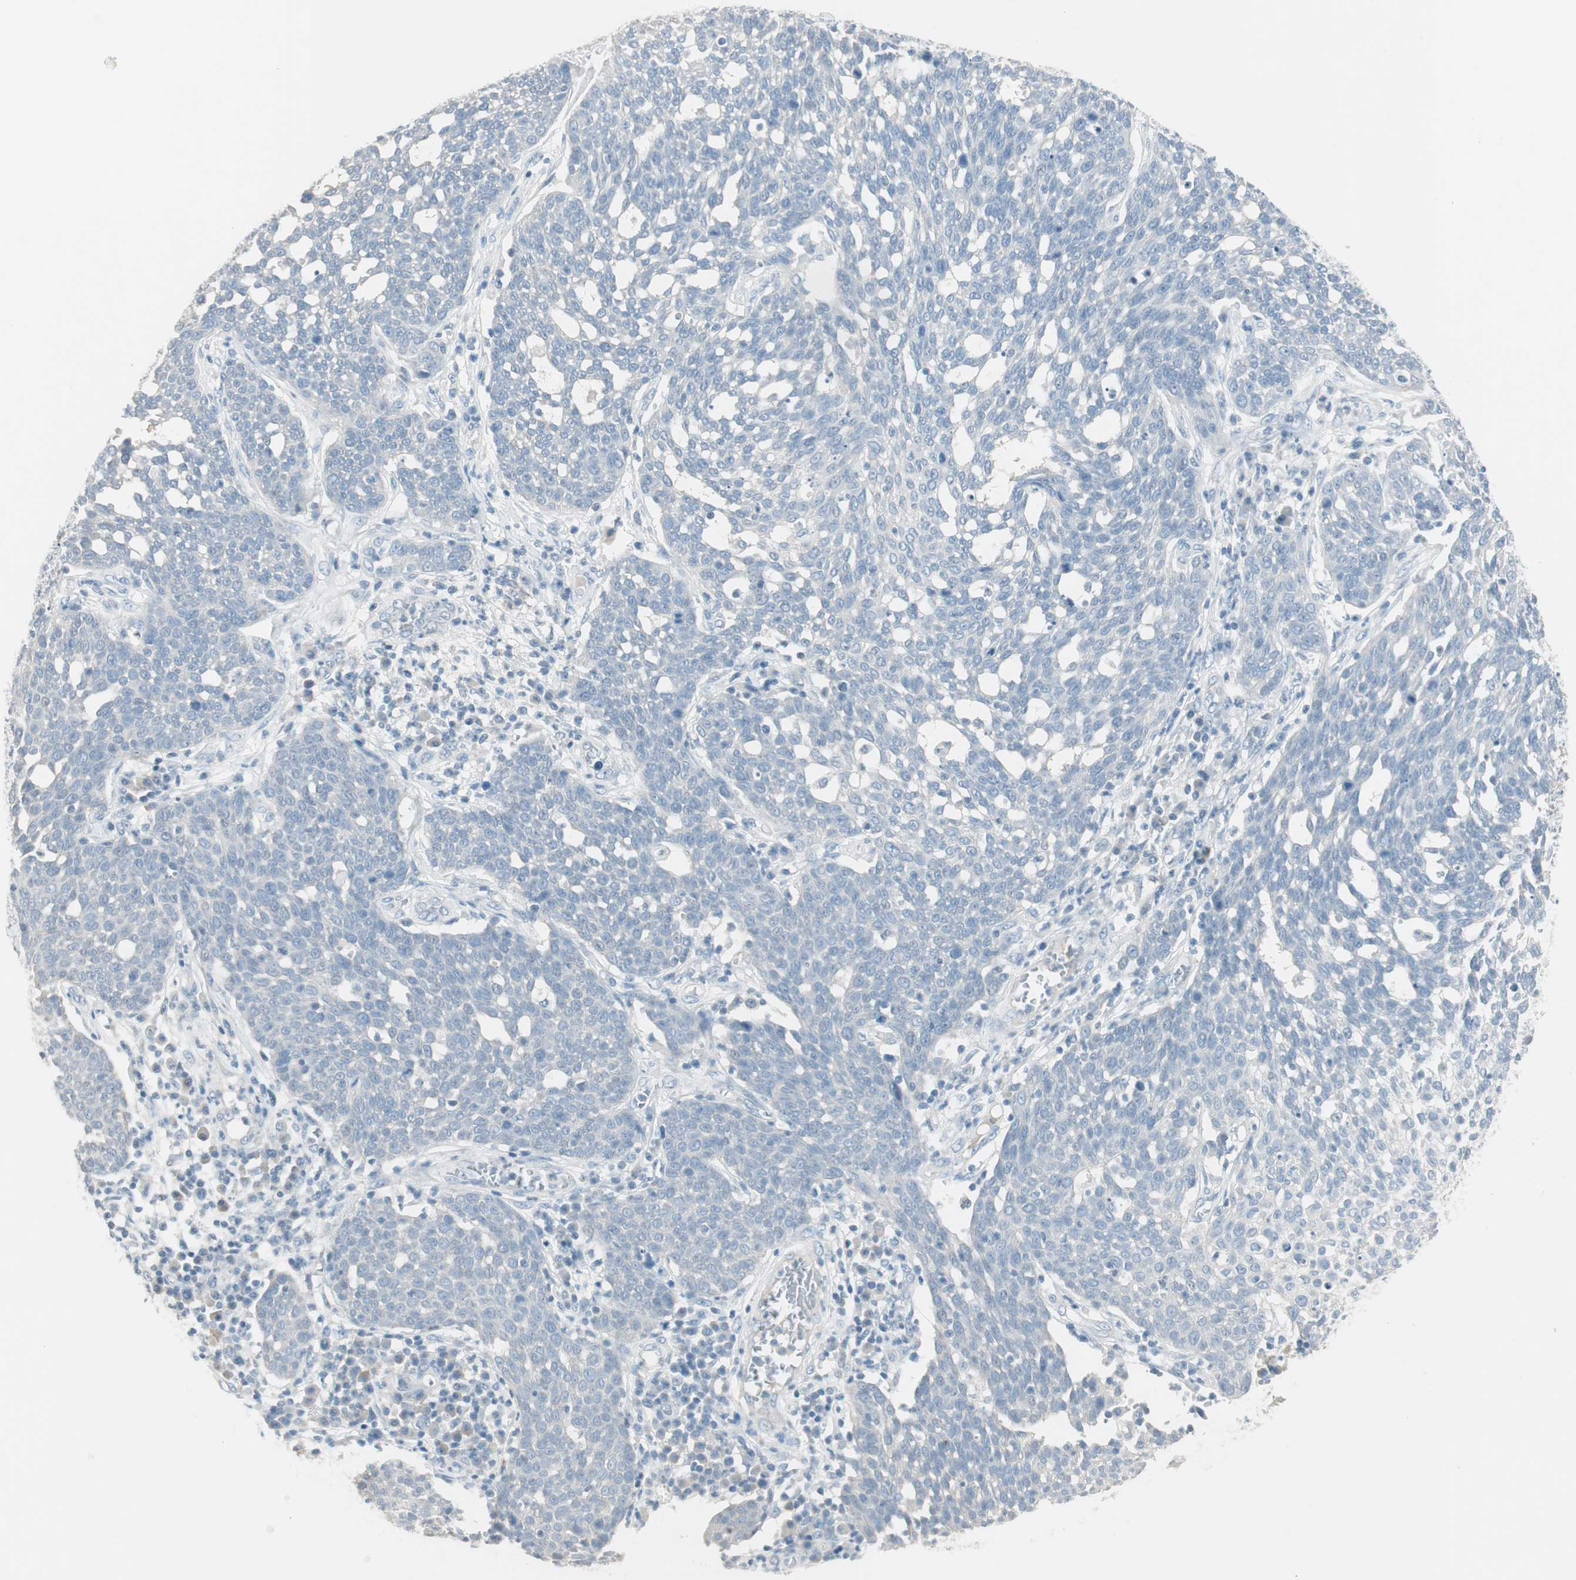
{"staining": {"intensity": "negative", "quantity": "none", "location": "none"}, "tissue": "cervical cancer", "cell_type": "Tumor cells", "image_type": "cancer", "snomed": [{"axis": "morphology", "description": "Squamous cell carcinoma, NOS"}, {"axis": "topography", "description": "Cervix"}], "caption": "An immunohistochemistry (IHC) histopathology image of cervical cancer (squamous cell carcinoma) is shown. There is no staining in tumor cells of cervical cancer (squamous cell carcinoma). (DAB immunohistochemistry visualized using brightfield microscopy, high magnification).", "gene": "ITLN2", "patient": {"sex": "female", "age": 34}}